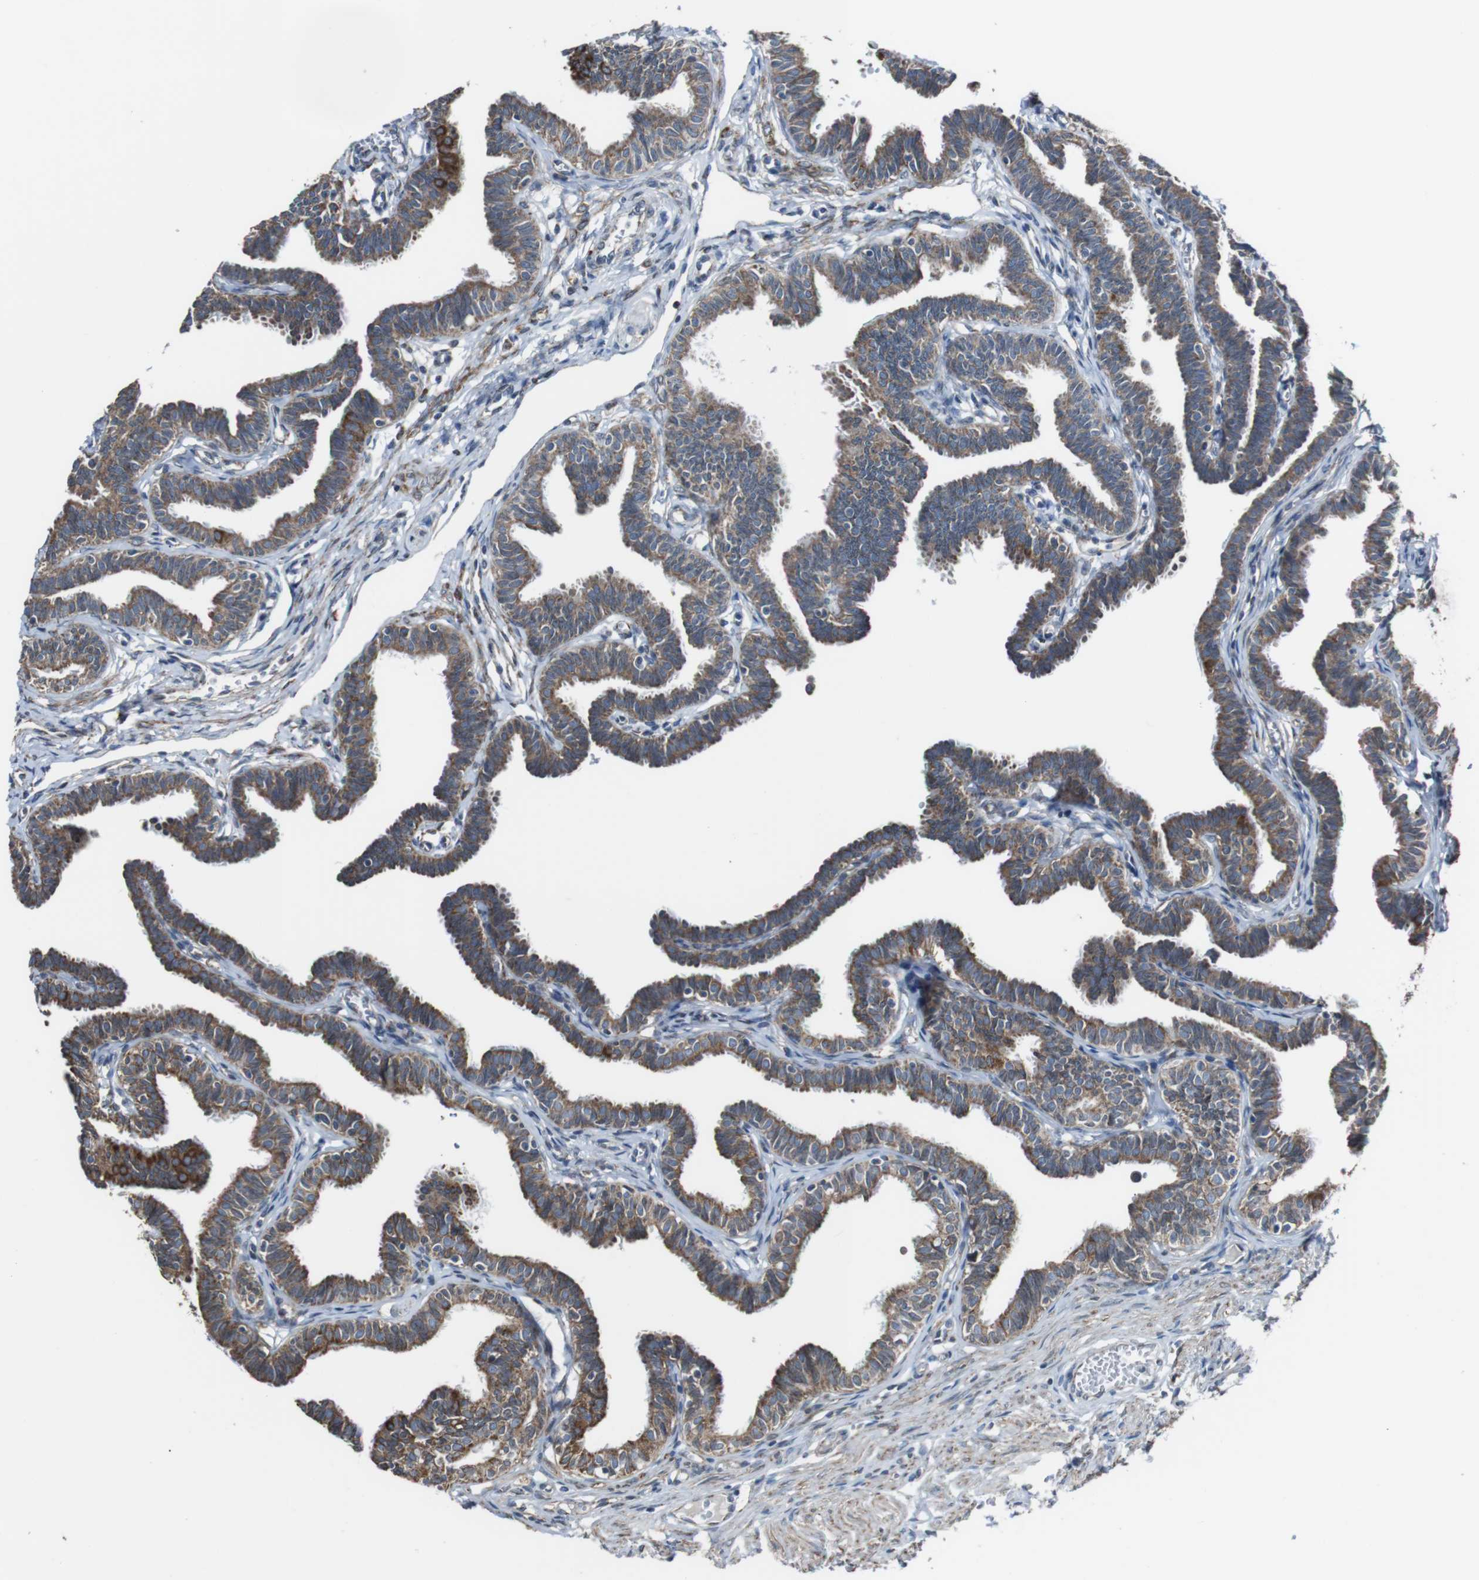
{"staining": {"intensity": "moderate", "quantity": "25%-75%", "location": "cytoplasmic/membranous"}, "tissue": "fallopian tube", "cell_type": "Glandular cells", "image_type": "normal", "snomed": [{"axis": "morphology", "description": "Normal tissue, NOS"}, {"axis": "topography", "description": "Fallopian tube"}, {"axis": "topography", "description": "Ovary"}], "caption": "Protein expression by IHC reveals moderate cytoplasmic/membranous staining in about 25%-75% of glandular cells in unremarkable fallopian tube. The staining is performed using DAB (3,3'-diaminobenzidine) brown chromogen to label protein expression. The nuclei are counter-stained blue using hematoxylin.", "gene": "CISD2", "patient": {"sex": "female", "age": 23}}